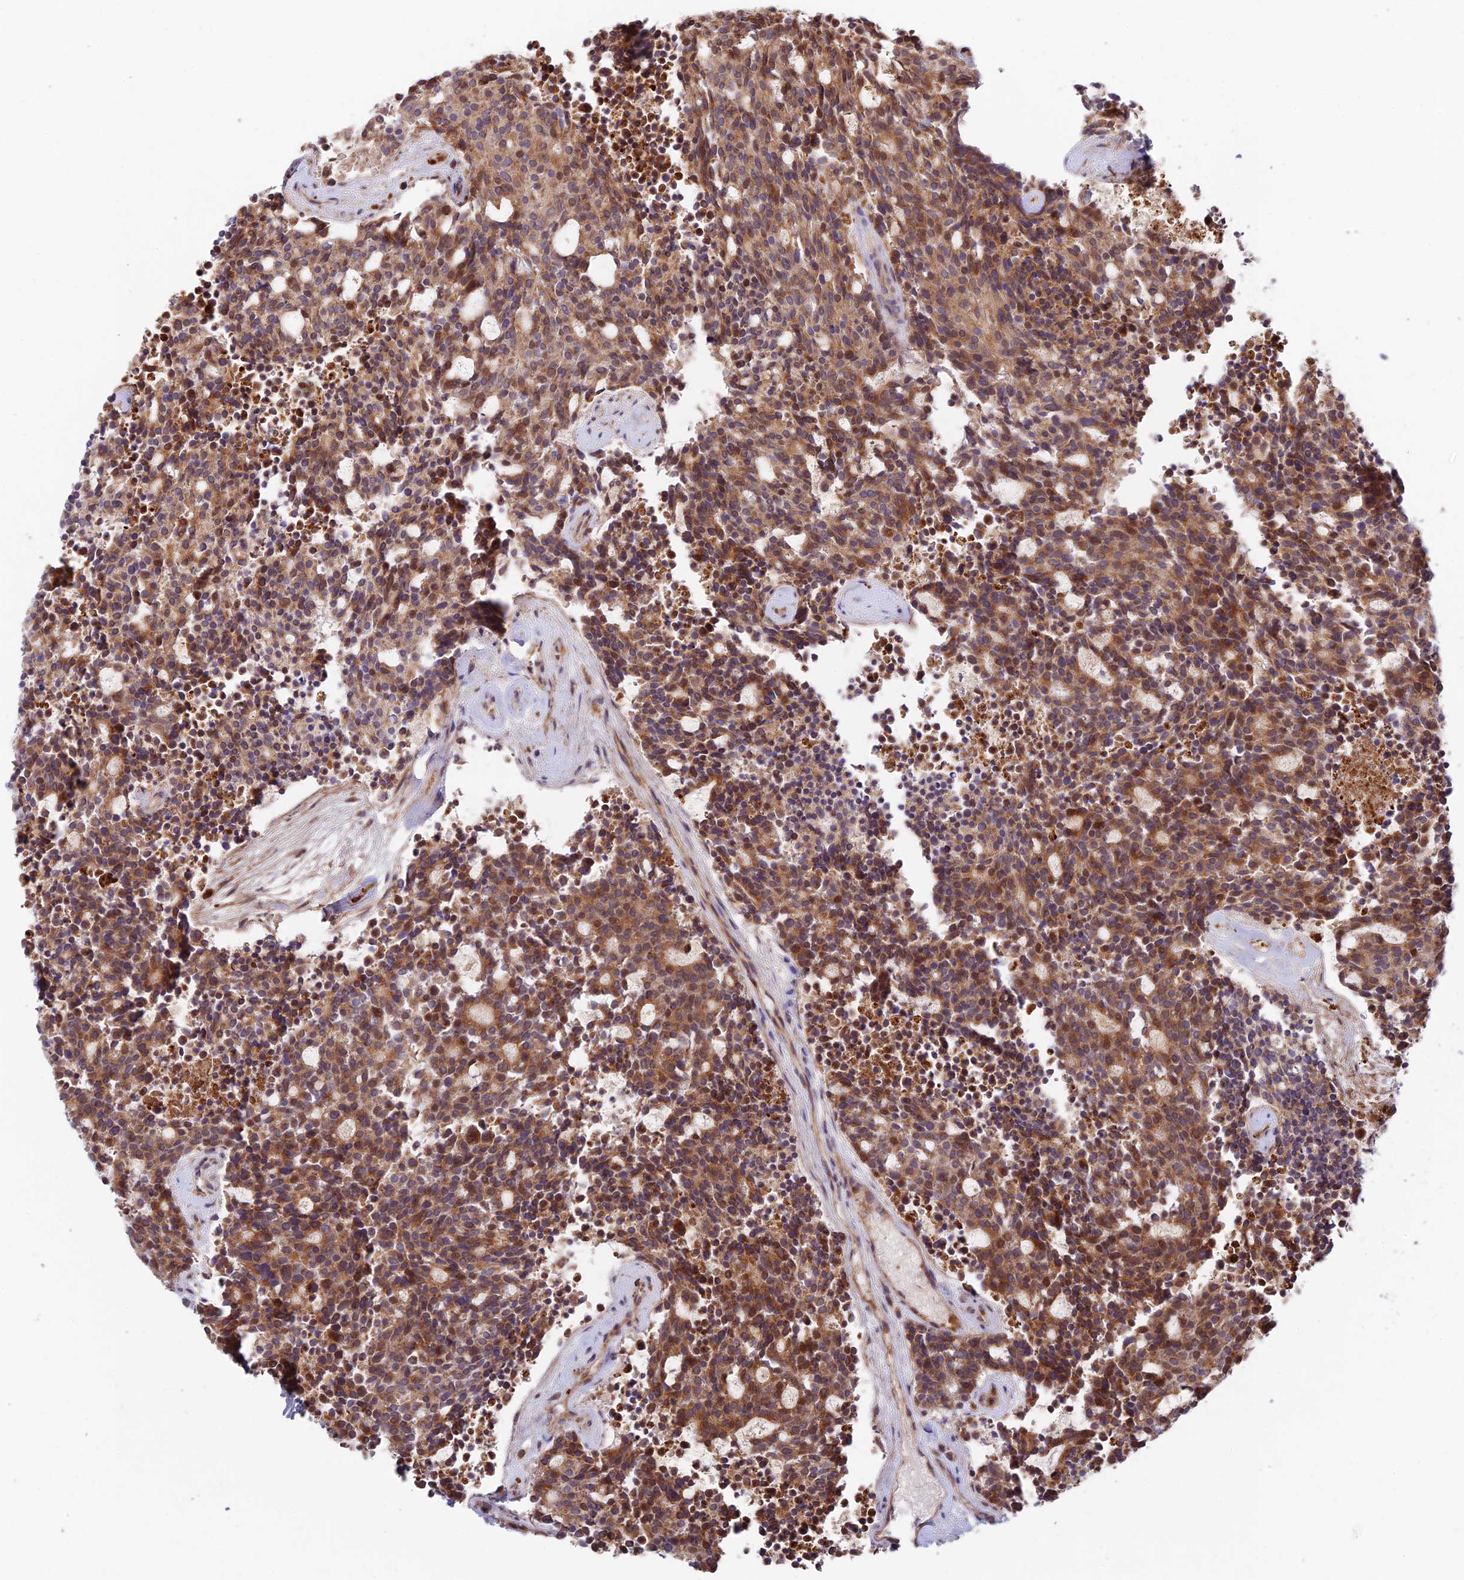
{"staining": {"intensity": "moderate", "quantity": ">75%", "location": "cytoplasmic/membranous"}, "tissue": "carcinoid", "cell_type": "Tumor cells", "image_type": "cancer", "snomed": [{"axis": "morphology", "description": "Carcinoid, malignant, NOS"}, {"axis": "topography", "description": "Pancreas"}], "caption": "A medium amount of moderate cytoplasmic/membranous staining is appreciated in approximately >75% of tumor cells in carcinoid tissue.", "gene": "FUOM", "patient": {"sex": "female", "age": 54}}